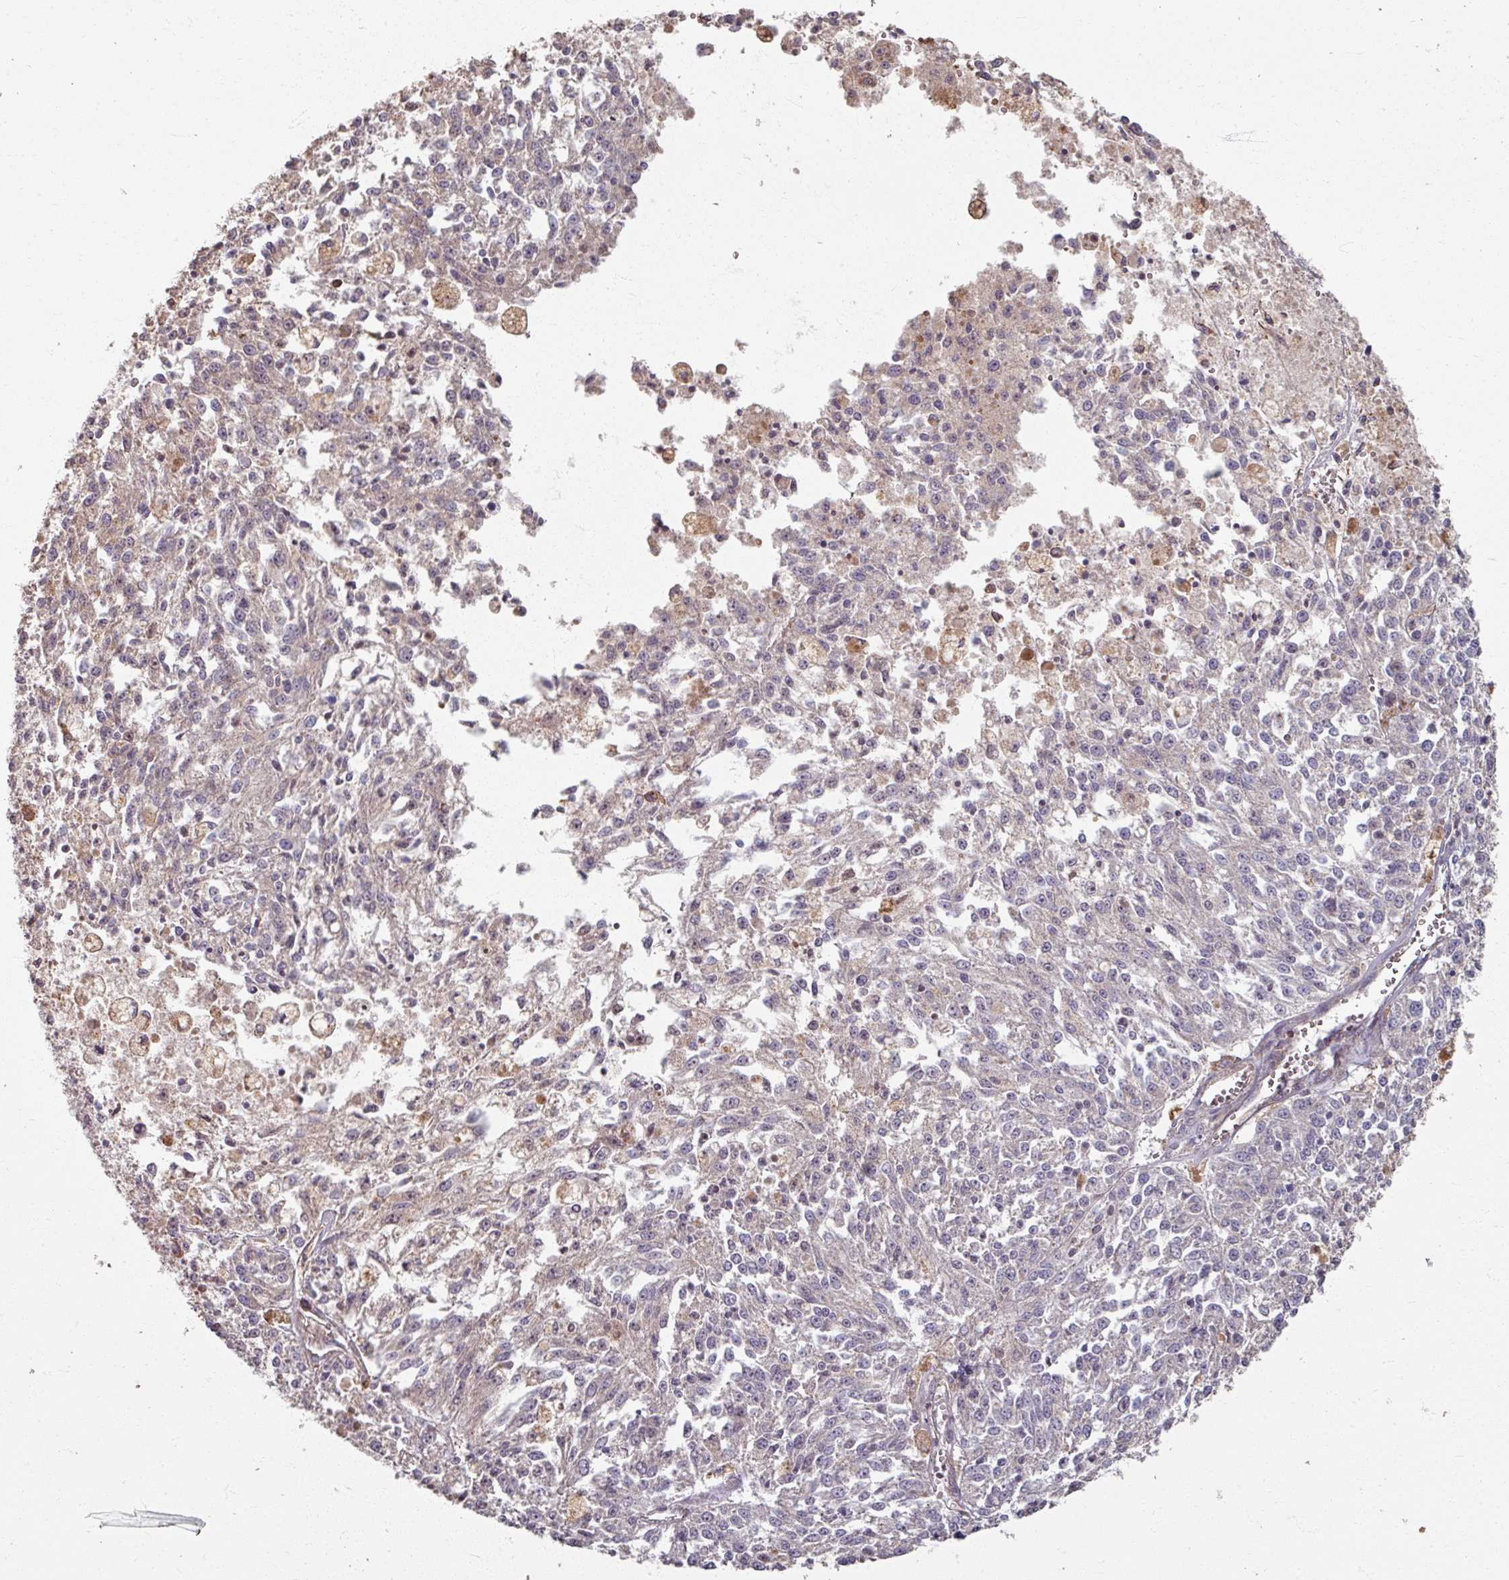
{"staining": {"intensity": "negative", "quantity": "none", "location": "none"}, "tissue": "melanoma", "cell_type": "Tumor cells", "image_type": "cancer", "snomed": [{"axis": "morphology", "description": "Malignant melanoma, NOS"}, {"axis": "topography", "description": "Skin"}], "caption": "Protein analysis of melanoma exhibits no significant staining in tumor cells.", "gene": "CCDC68", "patient": {"sex": "female", "age": 64}}